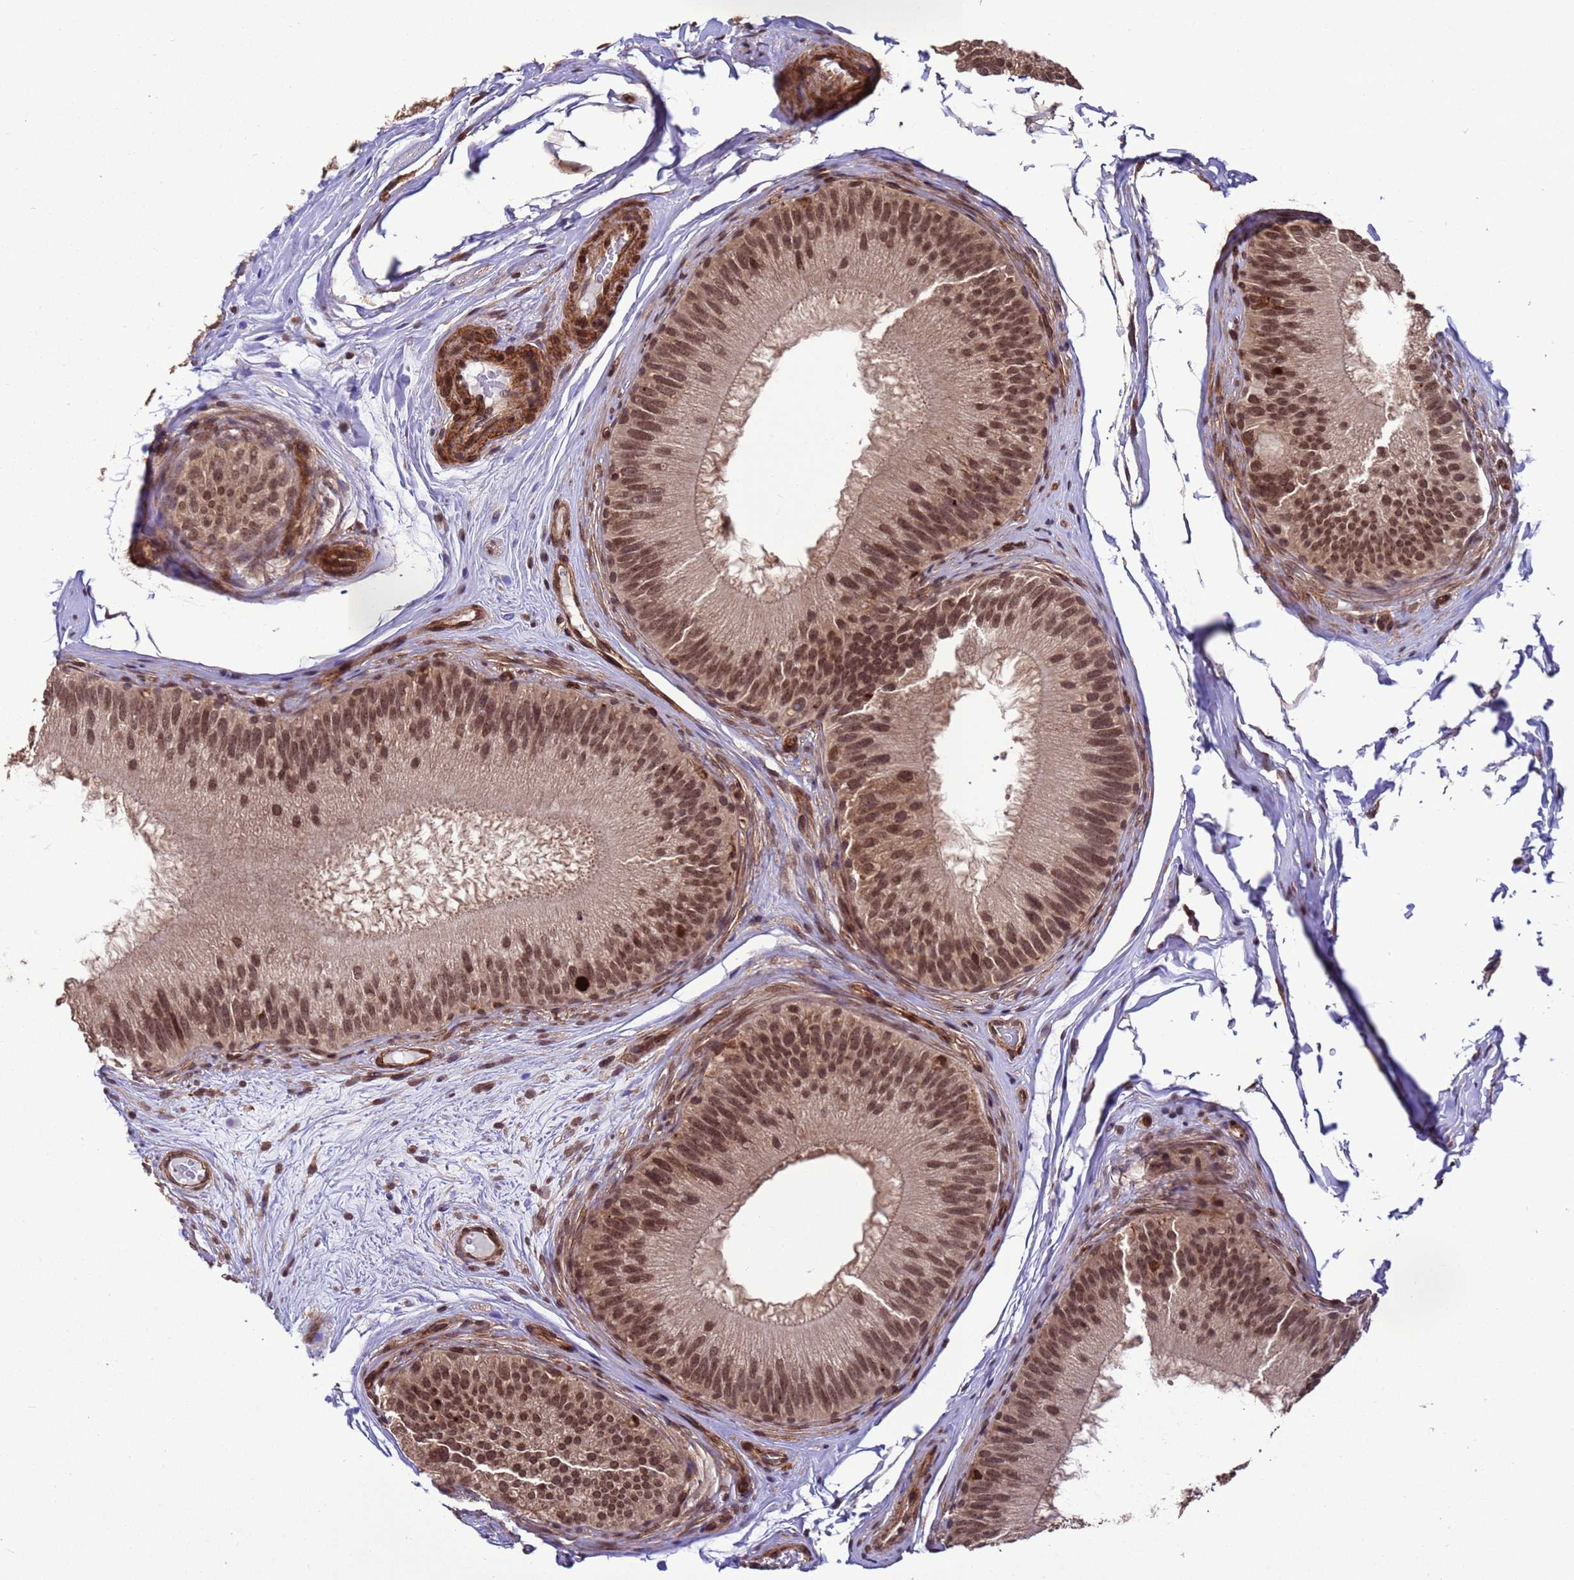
{"staining": {"intensity": "moderate", "quantity": ">75%", "location": "cytoplasmic/membranous,nuclear"}, "tissue": "epididymis", "cell_type": "Glandular cells", "image_type": "normal", "snomed": [{"axis": "morphology", "description": "Normal tissue, NOS"}, {"axis": "topography", "description": "Epididymis"}], "caption": "A brown stain highlights moderate cytoplasmic/membranous,nuclear positivity of a protein in glandular cells of unremarkable epididymis.", "gene": "VSTM4", "patient": {"sex": "male", "age": 45}}